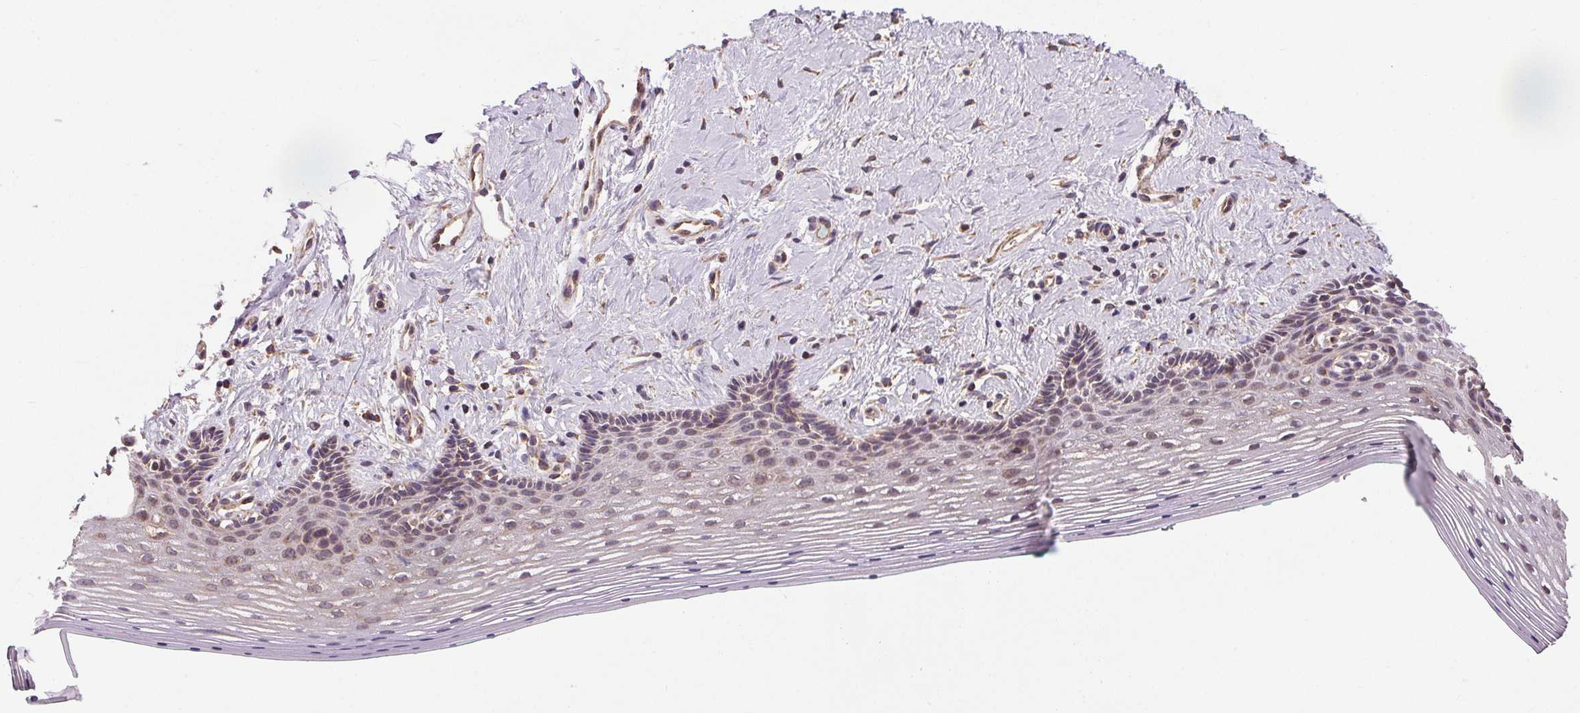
{"staining": {"intensity": "weak", "quantity": "<25%", "location": "cytoplasmic/membranous"}, "tissue": "vagina", "cell_type": "Squamous epithelial cells", "image_type": "normal", "snomed": [{"axis": "morphology", "description": "Normal tissue, NOS"}, {"axis": "topography", "description": "Vagina"}], "caption": "IHC micrograph of benign vagina: vagina stained with DAB shows no significant protein positivity in squamous epithelial cells. (DAB immunohistochemistry (IHC) with hematoxylin counter stain).", "gene": "ZNF548", "patient": {"sex": "female", "age": 42}}